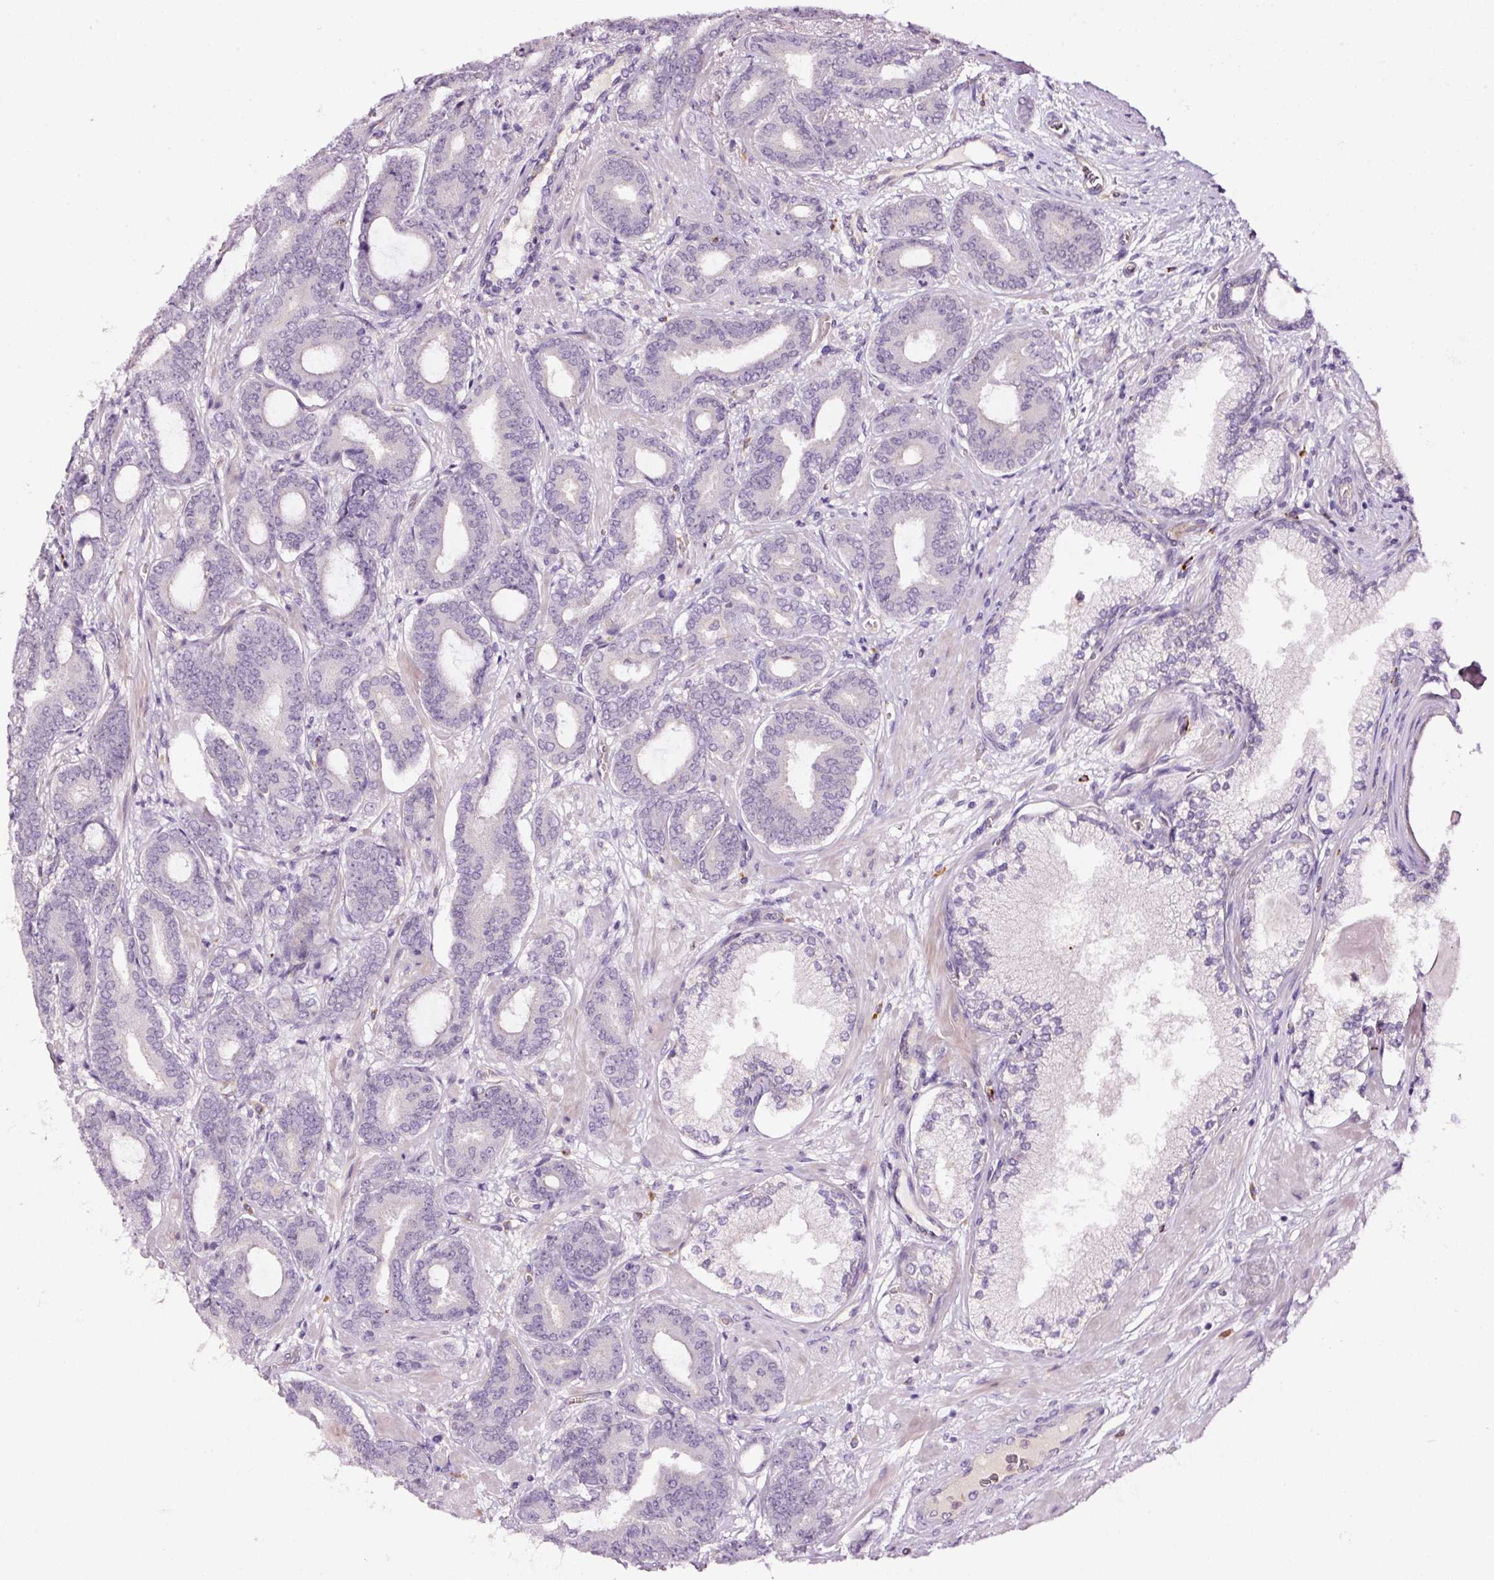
{"staining": {"intensity": "negative", "quantity": "none", "location": "none"}, "tissue": "prostate cancer", "cell_type": "Tumor cells", "image_type": "cancer", "snomed": [{"axis": "morphology", "description": "Adenocarcinoma, Low grade"}, {"axis": "topography", "description": "Prostate and seminal vesicle, NOS"}], "caption": "DAB immunohistochemical staining of human prostate cancer shows no significant staining in tumor cells.", "gene": "ABCB4", "patient": {"sex": "male", "age": 61}}